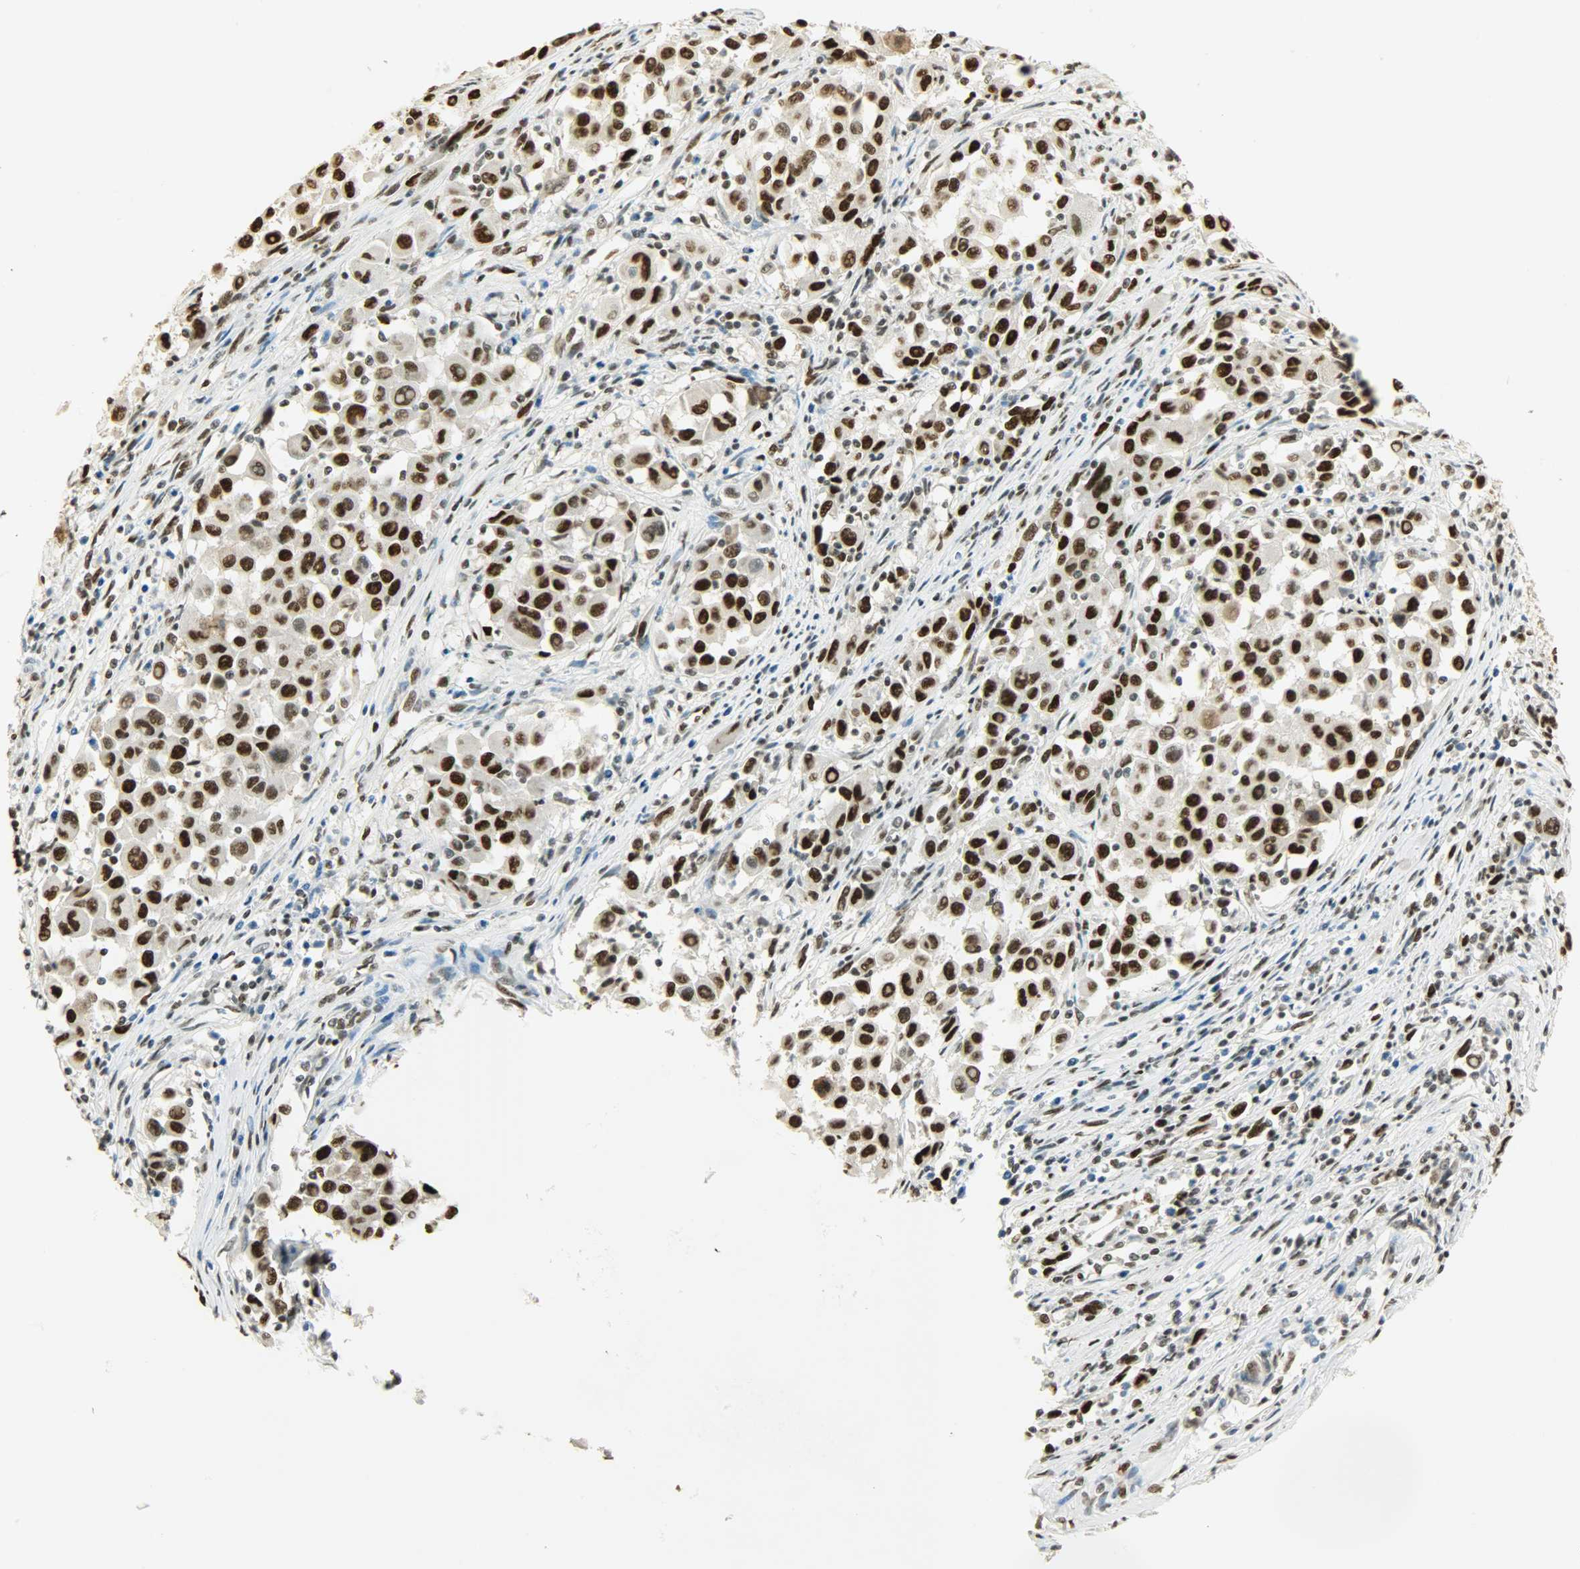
{"staining": {"intensity": "strong", "quantity": ">75%", "location": "nuclear"}, "tissue": "melanoma", "cell_type": "Tumor cells", "image_type": "cancer", "snomed": [{"axis": "morphology", "description": "Malignant melanoma, Metastatic site"}, {"axis": "topography", "description": "Lymph node"}], "caption": "The histopathology image shows immunohistochemical staining of malignant melanoma (metastatic site). There is strong nuclear expression is identified in approximately >75% of tumor cells. (brown staining indicates protein expression, while blue staining denotes nuclei).", "gene": "MYEF2", "patient": {"sex": "male", "age": 61}}